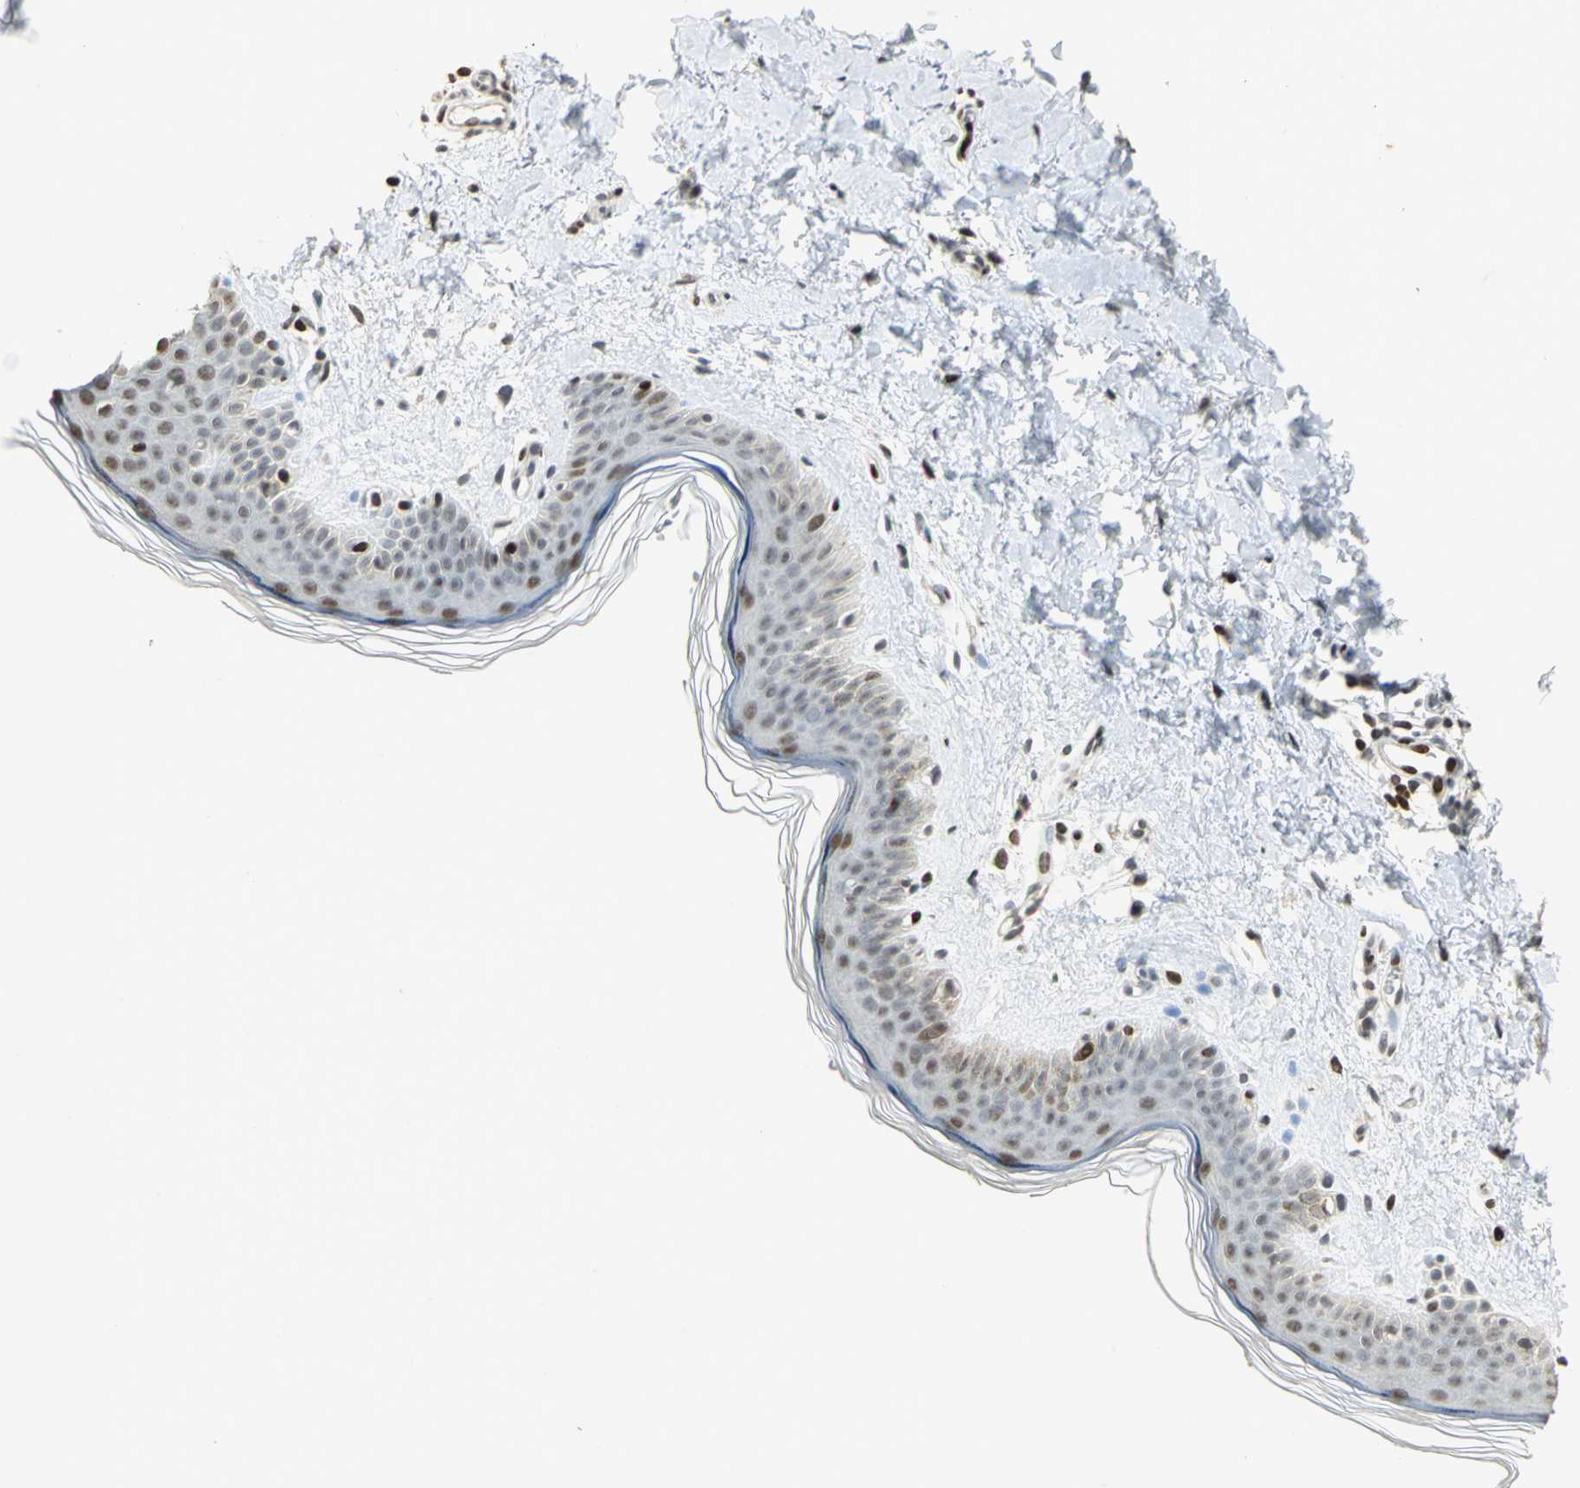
{"staining": {"intensity": "strong", "quantity": ">75%", "location": "nuclear"}, "tissue": "skin", "cell_type": "Fibroblasts", "image_type": "normal", "snomed": [{"axis": "morphology", "description": "Normal tissue, NOS"}, {"axis": "topography", "description": "Skin"}], "caption": "High-power microscopy captured an immunohistochemistry image of benign skin, revealing strong nuclear staining in about >75% of fibroblasts. (IHC, brightfield microscopy, high magnification).", "gene": "KDM1A", "patient": {"sex": "female", "age": 56}}